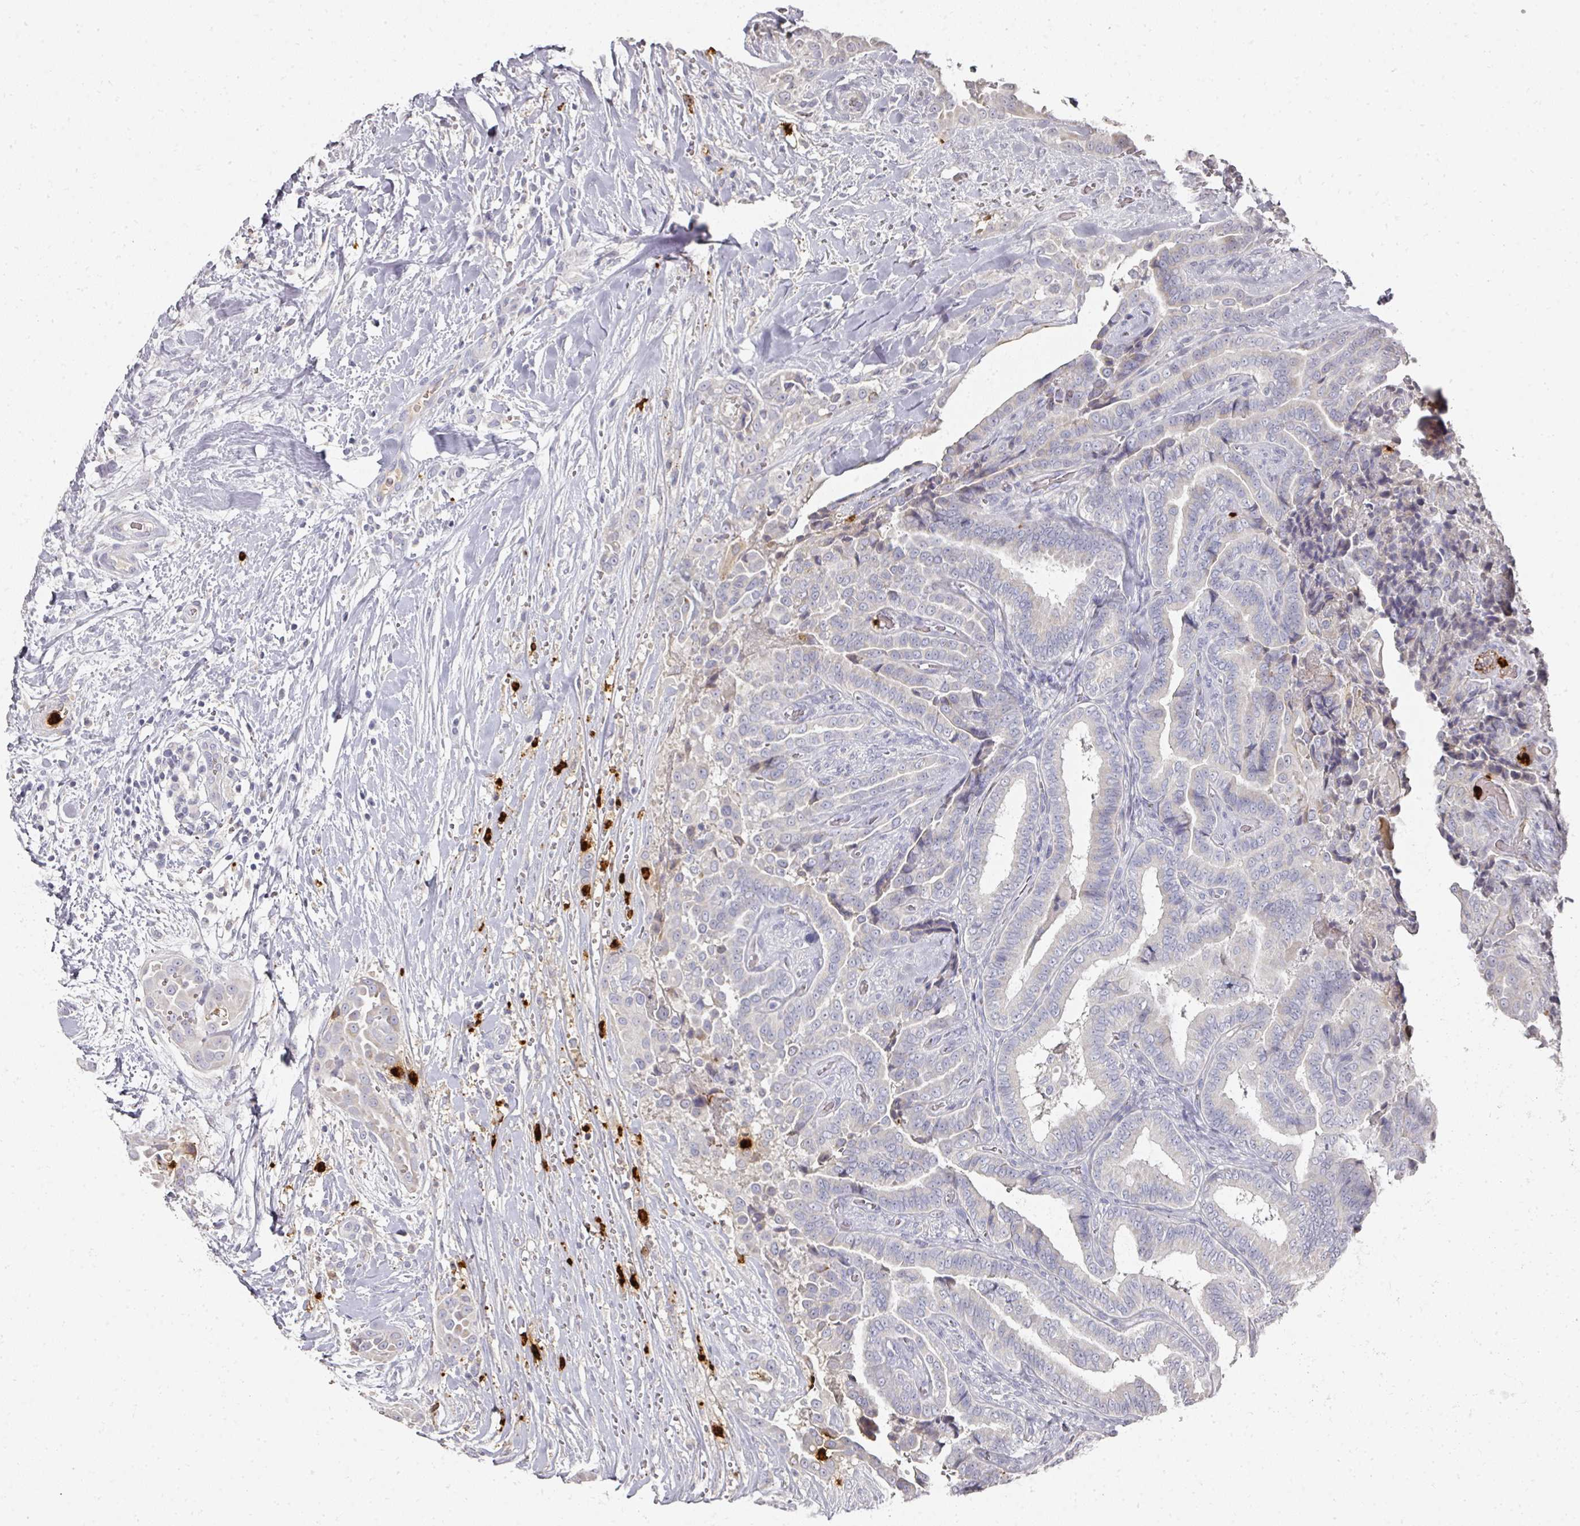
{"staining": {"intensity": "weak", "quantity": "<25%", "location": "cytoplasmic/membranous"}, "tissue": "thyroid cancer", "cell_type": "Tumor cells", "image_type": "cancer", "snomed": [{"axis": "morphology", "description": "Papillary adenocarcinoma, NOS"}, {"axis": "topography", "description": "Thyroid gland"}], "caption": "IHC photomicrograph of neoplastic tissue: thyroid cancer (papillary adenocarcinoma) stained with DAB exhibits no significant protein staining in tumor cells.", "gene": "CAMP", "patient": {"sex": "male", "age": 61}}